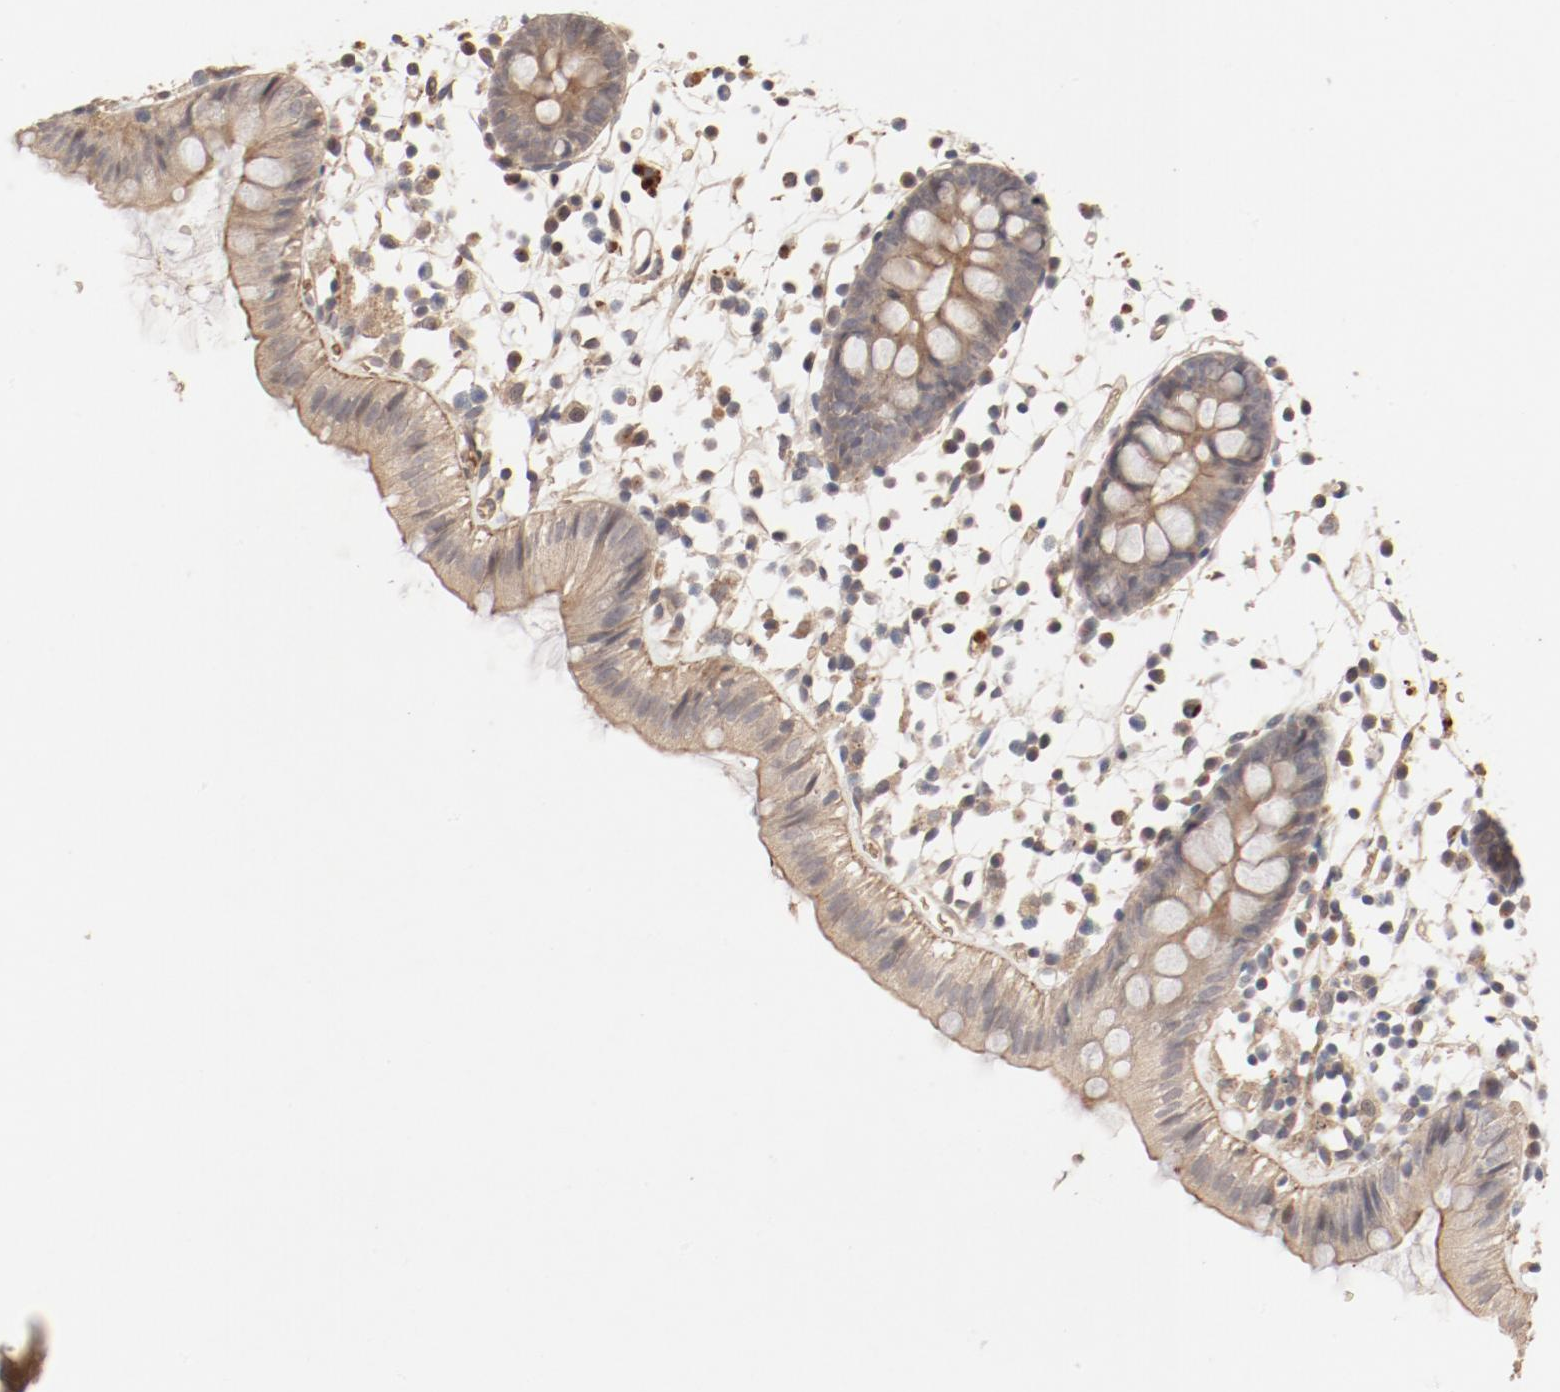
{"staining": {"intensity": "moderate", "quantity": ">75%", "location": "cytoplasmic/membranous"}, "tissue": "colon", "cell_type": "Endothelial cells", "image_type": "normal", "snomed": [{"axis": "morphology", "description": "Normal tissue, NOS"}, {"axis": "topography", "description": "Colon"}], "caption": "IHC (DAB) staining of unremarkable human colon demonstrates moderate cytoplasmic/membranous protein expression in about >75% of endothelial cells.", "gene": "IL3RA", "patient": {"sex": "male", "age": 14}}